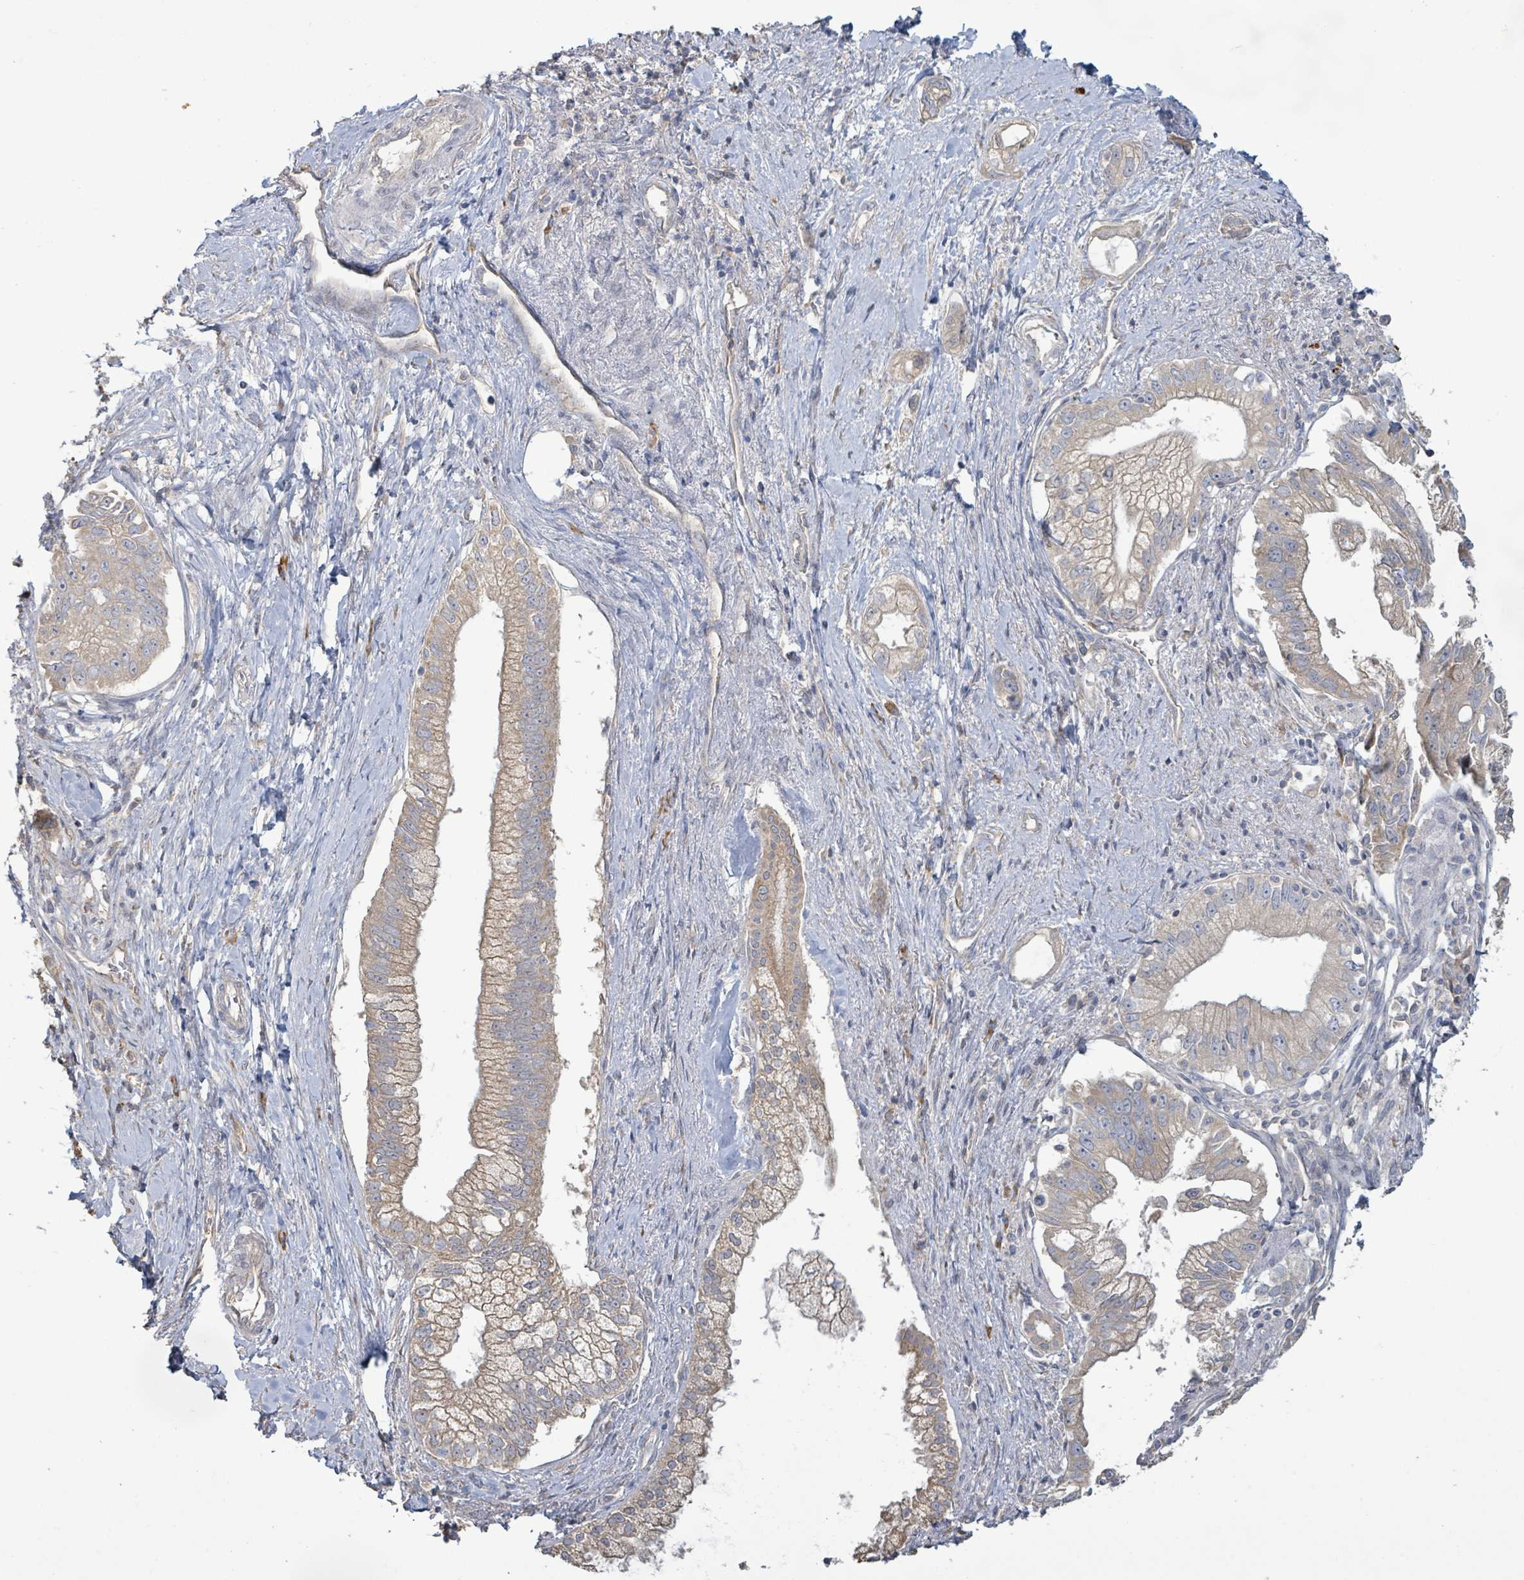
{"staining": {"intensity": "weak", "quantity": "25%-75%", "location": "cytoplasmic/membranous"}, "tissue": "pancreatic cancer", "cell_type": "Tumor cells", "image_type": "cancer", "snomed": [{"axis": "morphology", "description": "Adenocarcinoma, NOS"}, {"axis": "topography", "description": "Pancreas"}], "caption": "Protein staining of pancreatic cancer (adenocarcinoma) tissue demonstrates weak cytoplasmic/membranous positivity in approximately 25%-75% of tumor cells. (DAB IHC, brown staining for protein, blue staining for nuclei).", "gene": "KCNS2", "patient": {"sex": "male", "age": 70}}